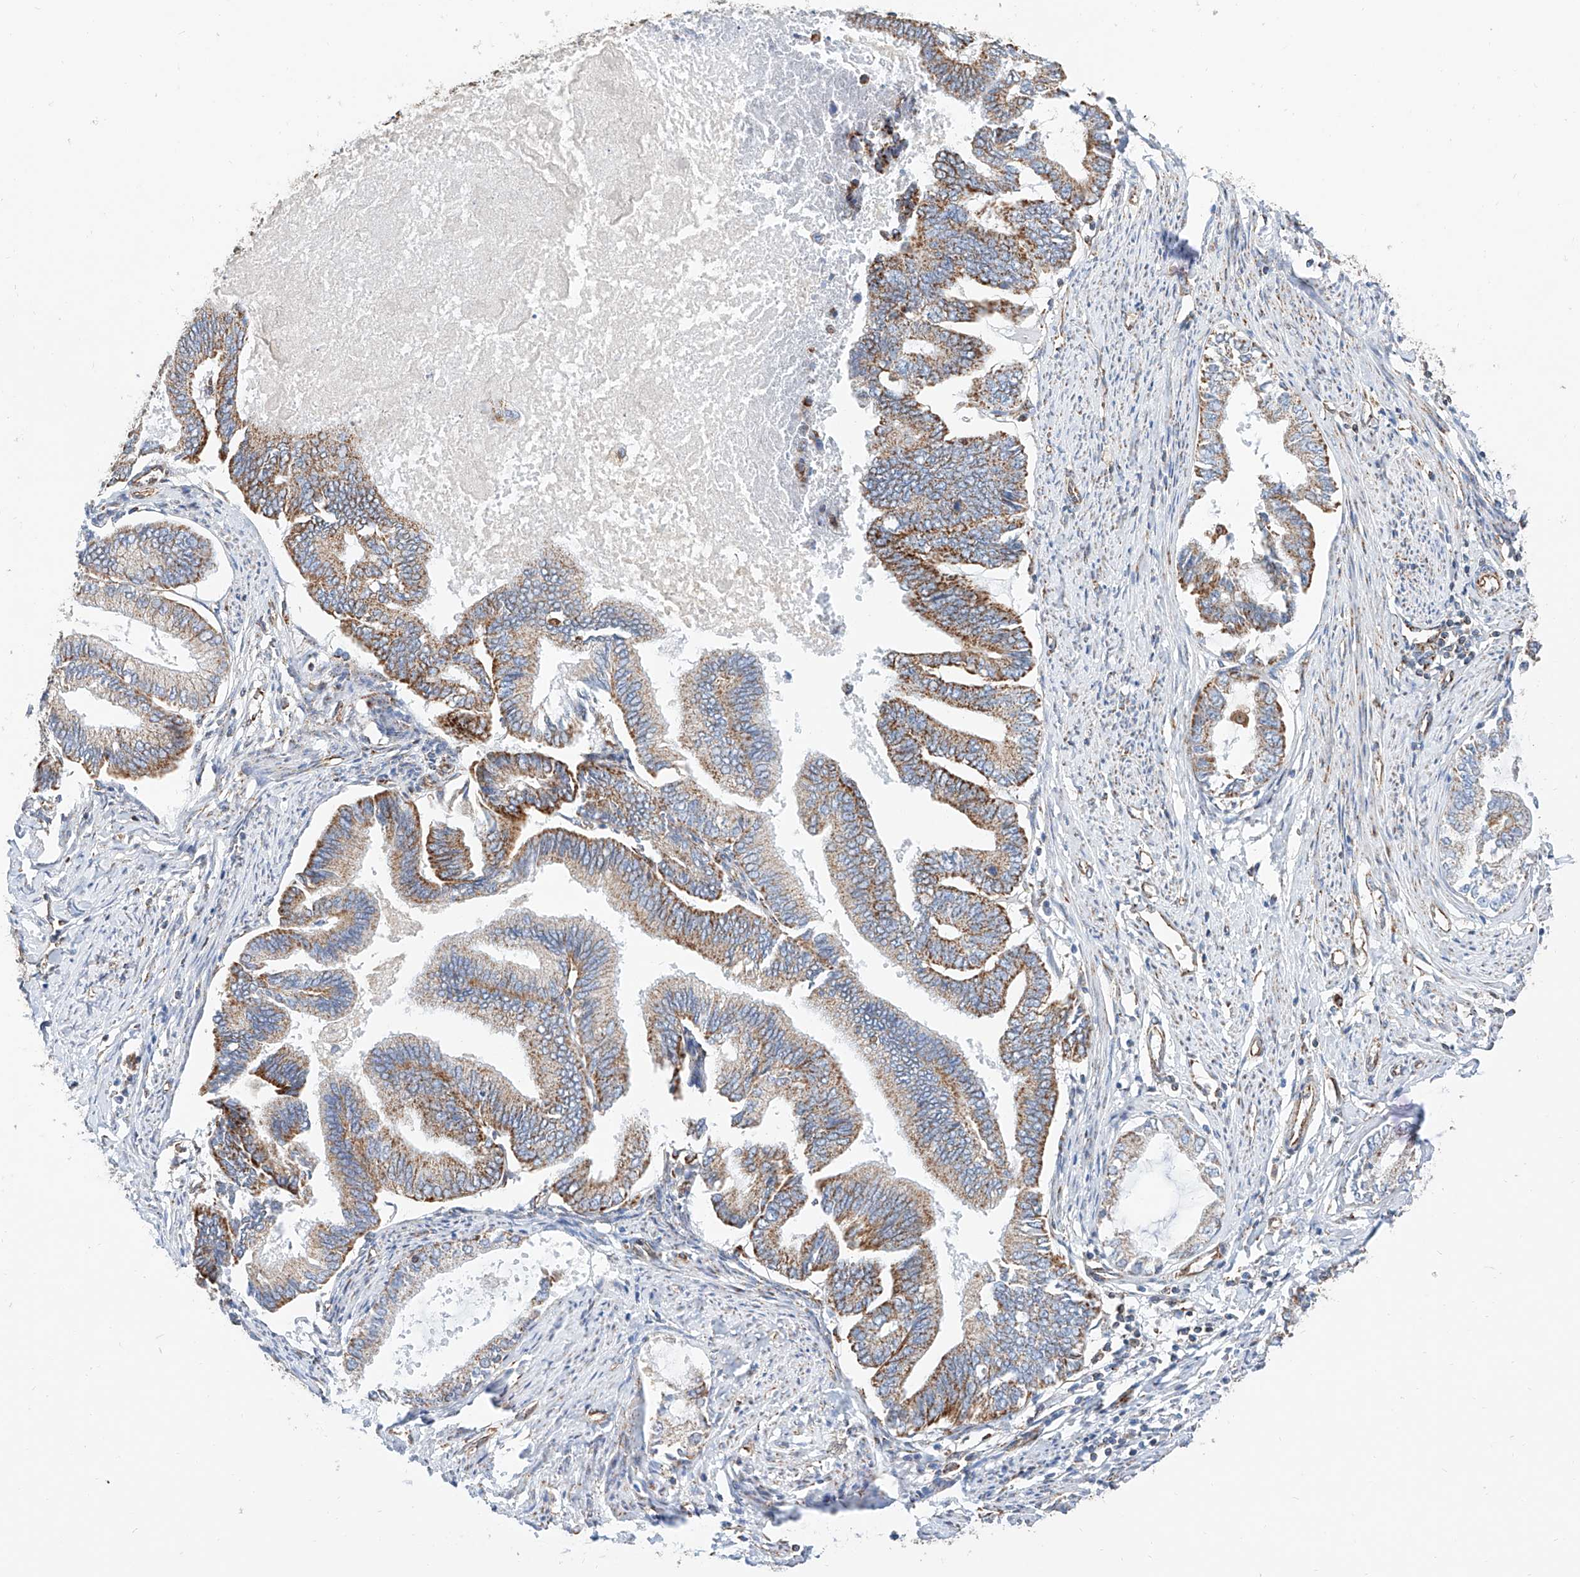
{"staining": {"intensity": "moderate", "quantity": ">75%", "location": "cytoplasmic/membranous"}, "tissue": "endometrial cancer", "cell_type": "Tumor cells", "image_type": "cancer", "snomed": [{"axis": "morphology", "description": "Adenocarcinoma, NOS"}, {"axis": "topography", "description": "Endometrium"}], "caption": "Immunohistochemical staining of human endometrial adenocarcinoma displays moderate cytoplasmic/membranous protein positivity in approximately >75% of tumor cells. (DAB (3,3'-diaminobenzidine) IHC with brightfield microscopy, high magnification).", "gene": "NDUFV3", "patient": {"sex": "female", "age": 86}}